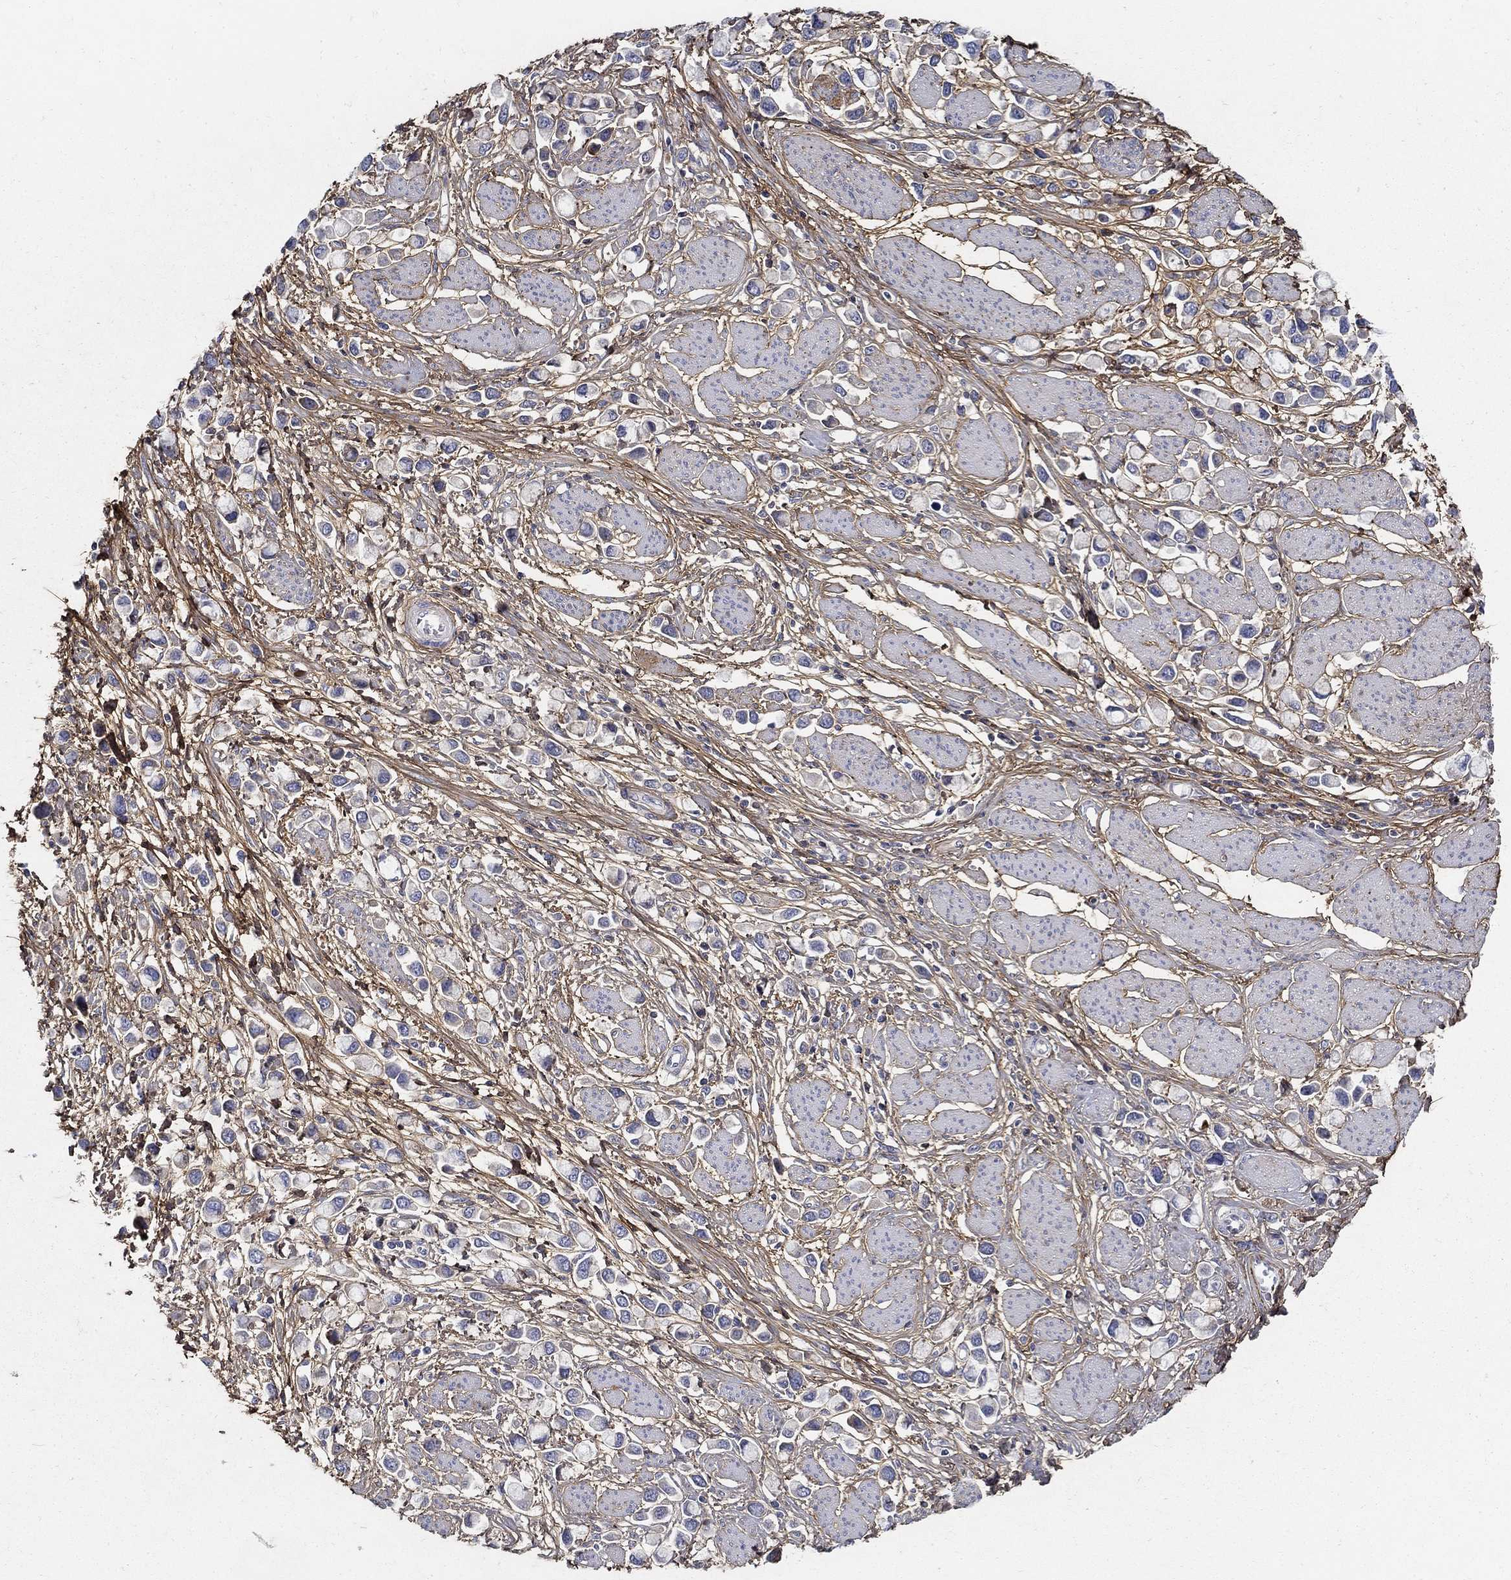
{"staining": {"intensity": "negative", "quantity": "none", "location": "none"}, "tissue": "stomach cancer", "cell_type": "Tumor cells", "image_type": "cancer", "snomed": [{"axis": "morphology", "description": "Adenocarcinoma, NOS"}, {"axis": "topography", "description": "Stomach"}], "caption": "The micrograph shows no significant positivity in tumor cells of adenocarcinoma (stomach).", "gene": "TGFBI", "patient": {"sex": "female", "age": 81}}